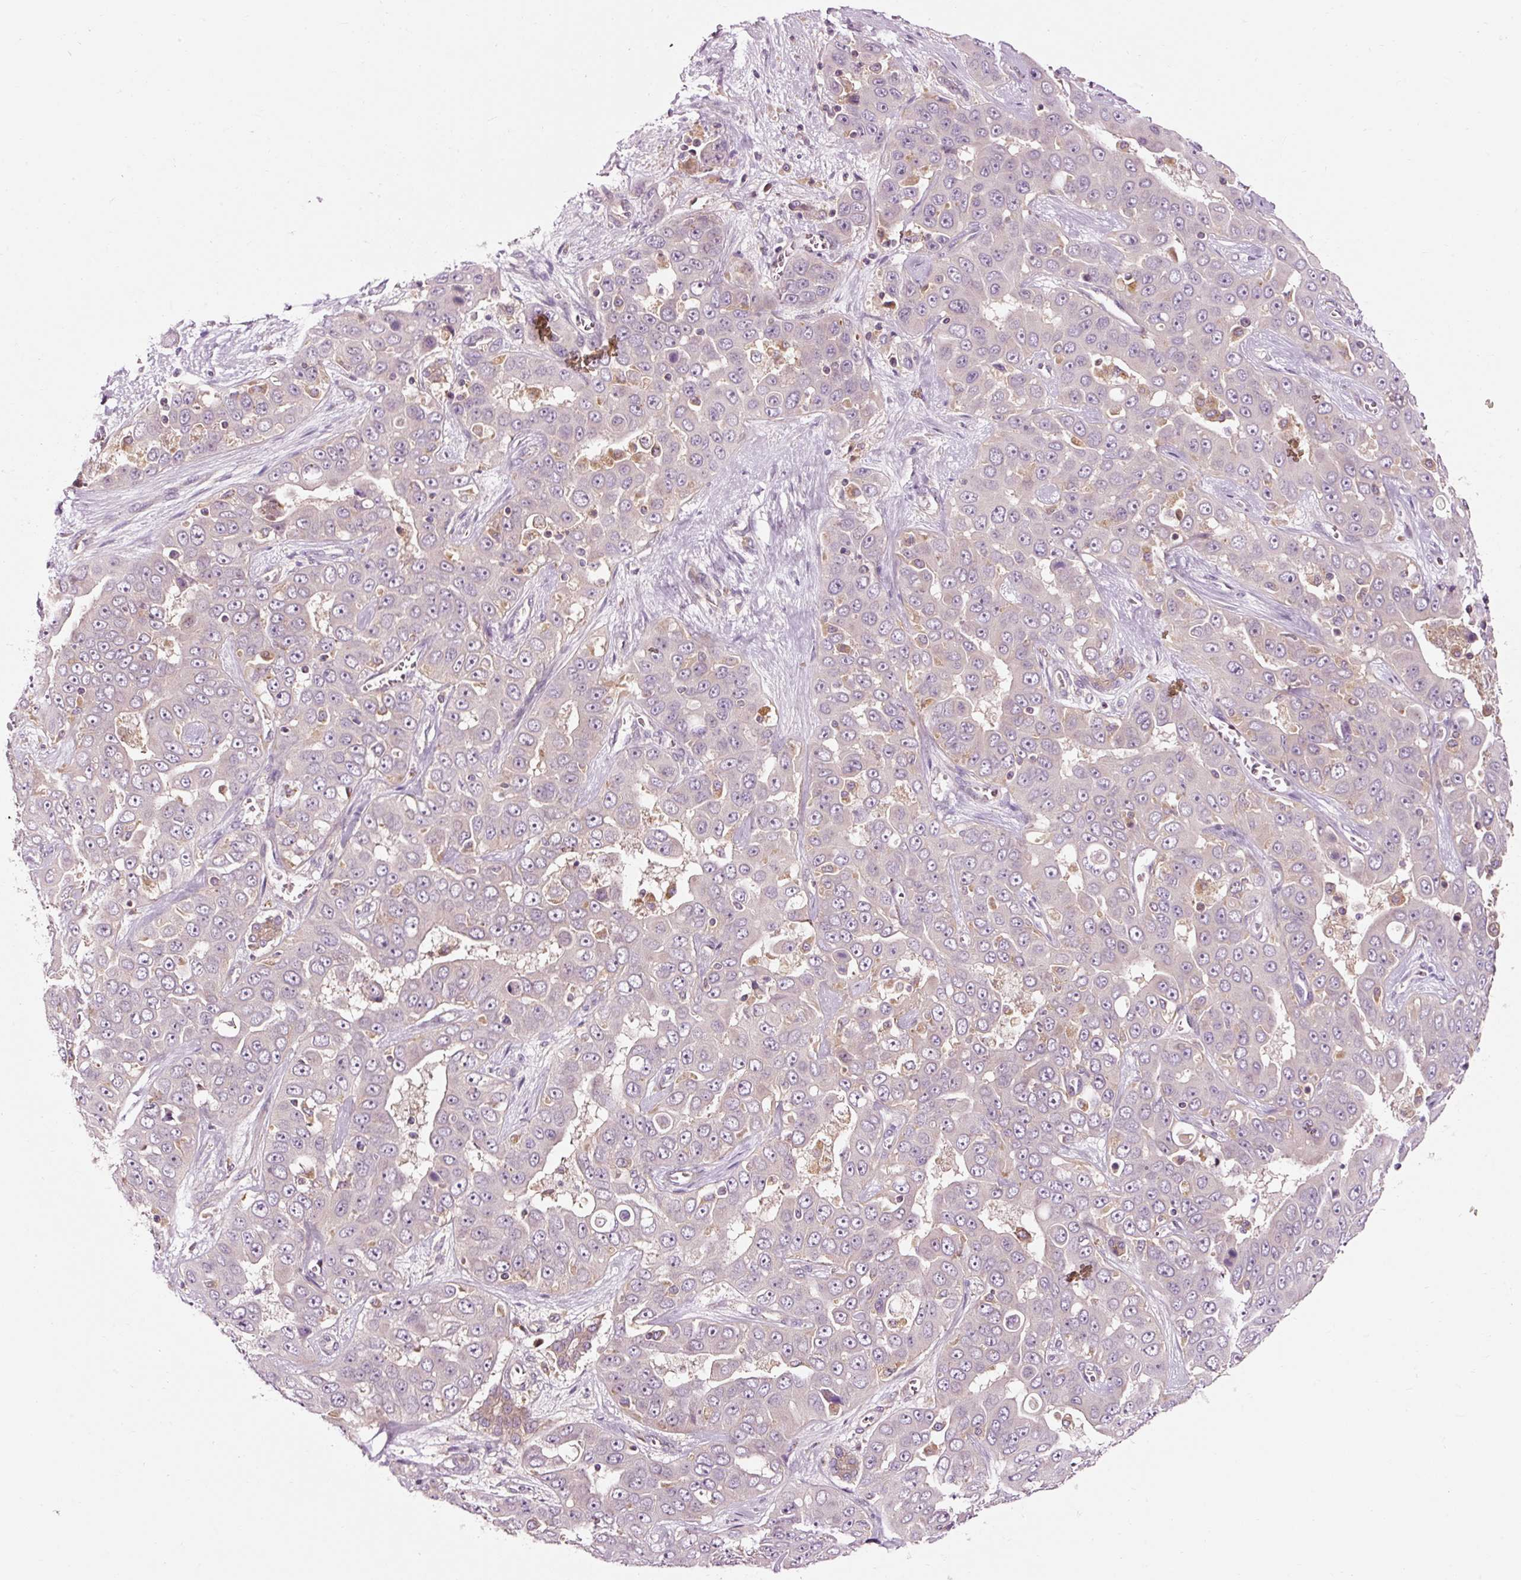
{"staining": {"intensity": "negative", "quantity": "none", "location": "none"}, "tissue": "liver cancer", "cell_type": "Tumor cells", "image_type": "cancer", "snomed": [{"axis": "morphology", "description": "Cholangiocarcinoma"}, {"axis": "topography", "description": "Liver"}], "caption": "Tumor cells are negative for brown protein staining in liver cholangiocarcinoma.", "gene": "NAPA", "patient": {"sex": "female", "age": 52}}